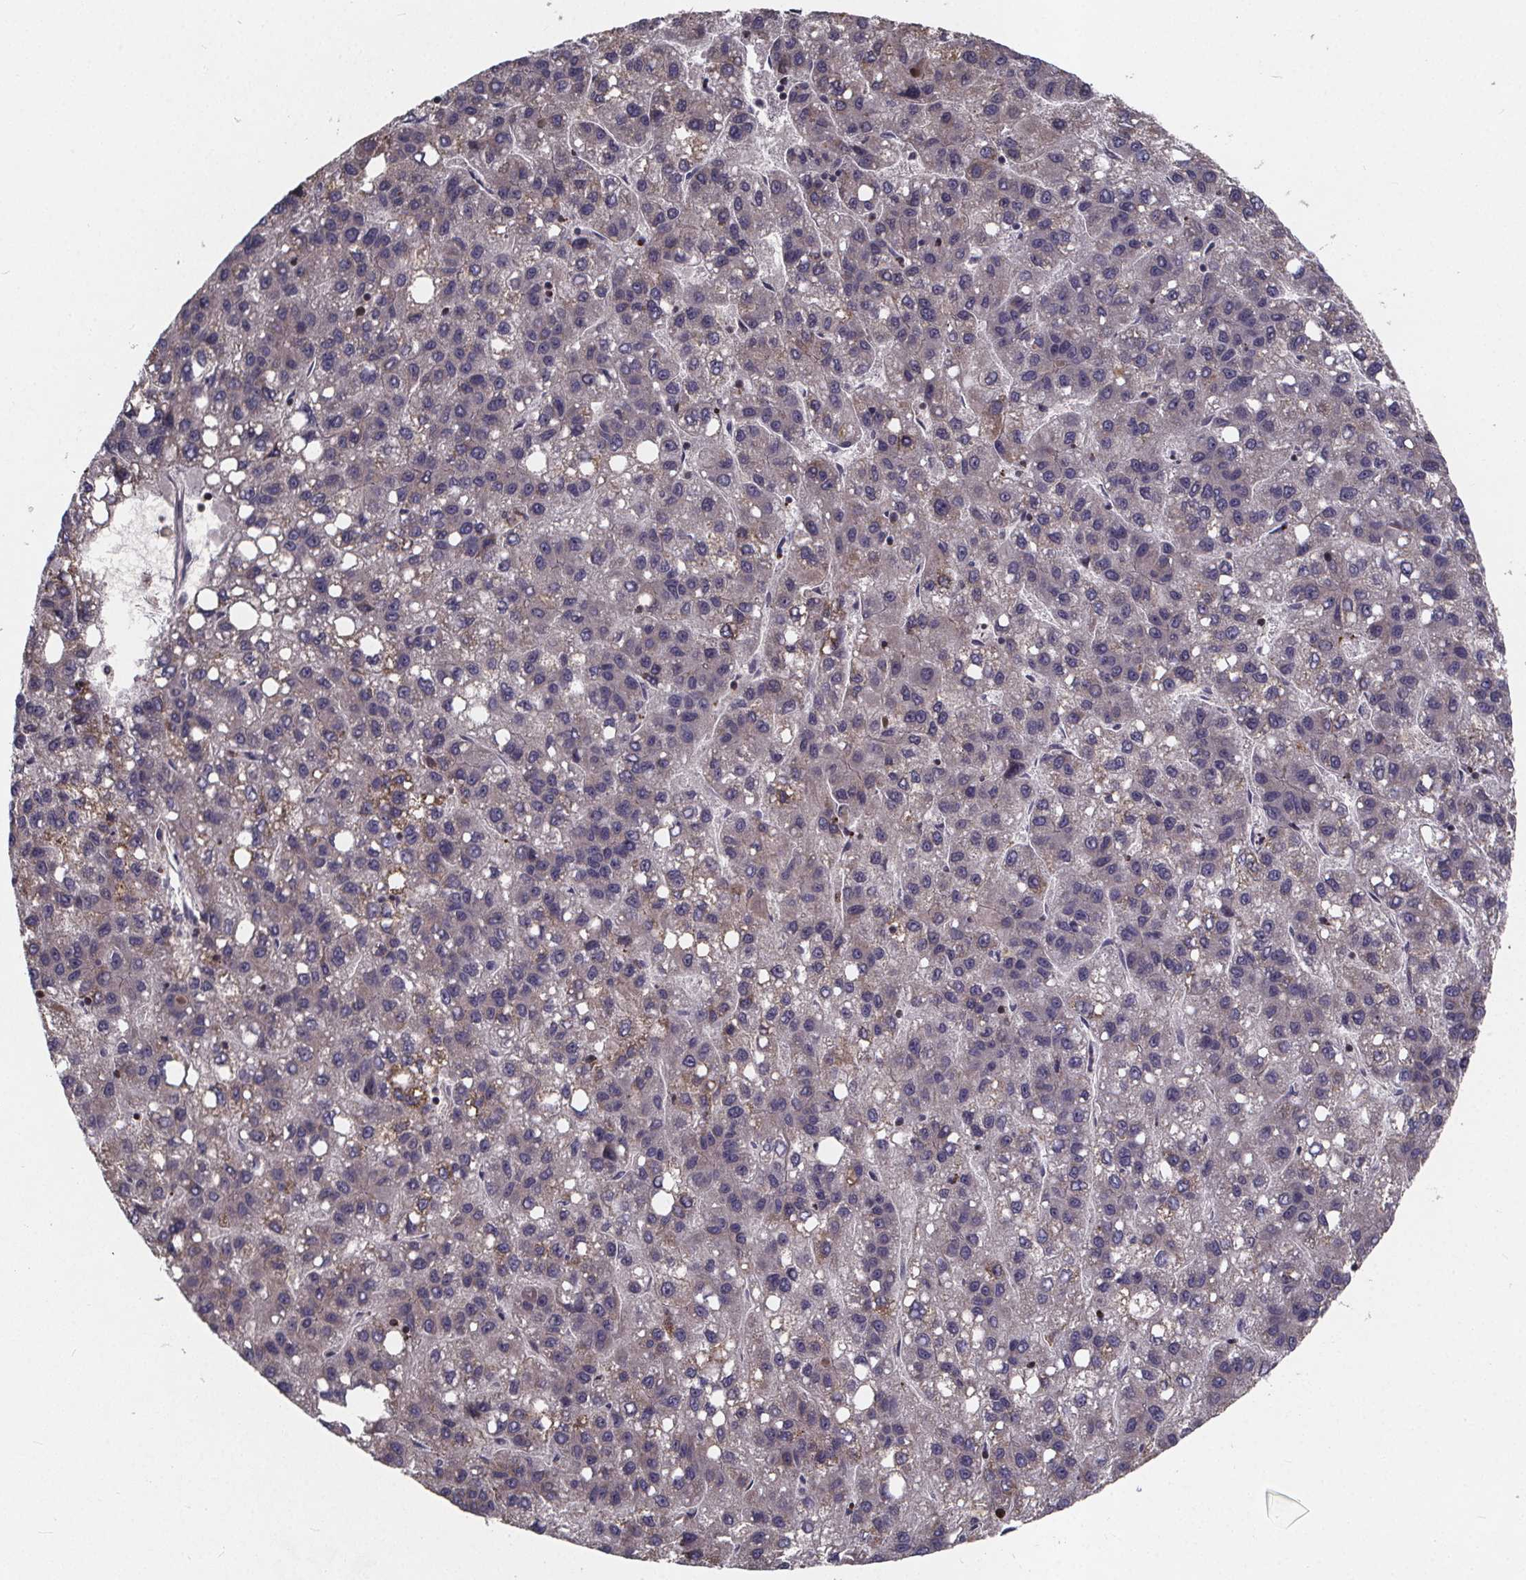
{"staining": {"intensity": "moderate", "quantity": "<25%", "location": "cytoplasmic/membranous"}, "tissue": "liver cancer", "cell_type": "Tumor cells", "image_type": "cancer", "snomed": [{"axis": "morphology", "description": "Carcinoma, Hepatocellular, NOS"}, {"axis": "topography", "description": "Liver"}], "caption": "An IHC micrograph of neoplastic tissue is shown. Protein staining in brown shows moderate cytoplasmic/membranous positivity in liver cancer (hepatocellular carcinoma) within tumor cells.", "gene": "FBXW2", "patient": {"sex": "female", "age": 82}}